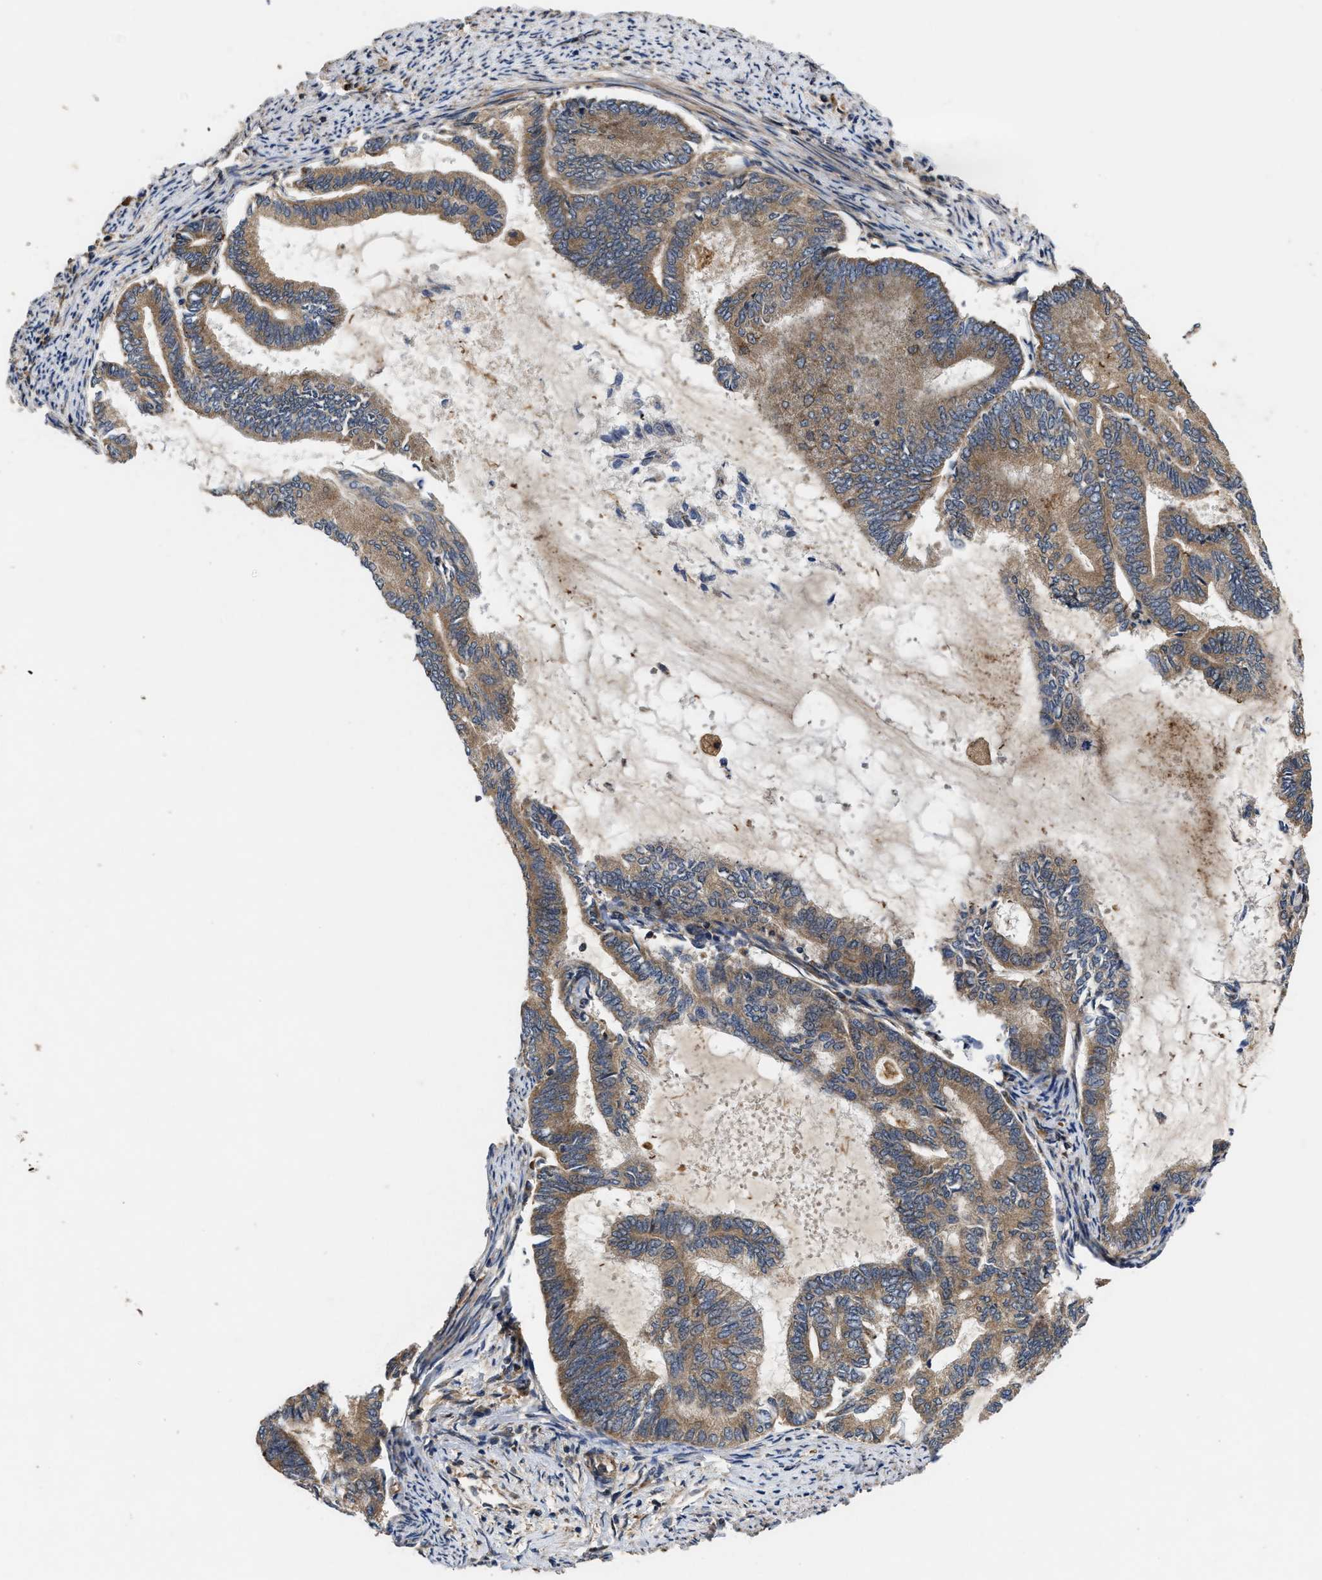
{"staining": {"intensity": "moderate", "quantity": ">75%", "location": "cytoplasmic/membranous"}, "tissue": "endometrial cancer", "cell_type": "Tumor cells", "image_type": "cancer", "snomed": [{"axis": "morphology", "description": "Adenocarcinoma, NOS"}, {"axis": "topography", "description": "Endometrium"}], "caption": "Immunohistochemical staining of human adenocarcinoma (endometrial) shows moderate cytoplasmic/membranous protein staining in approximately >75% of tumor cells. (IHC, brightfield microscopy, high magnification).", "gene": "EFNA4", "patient": {"sex": "female", "age": 86}}